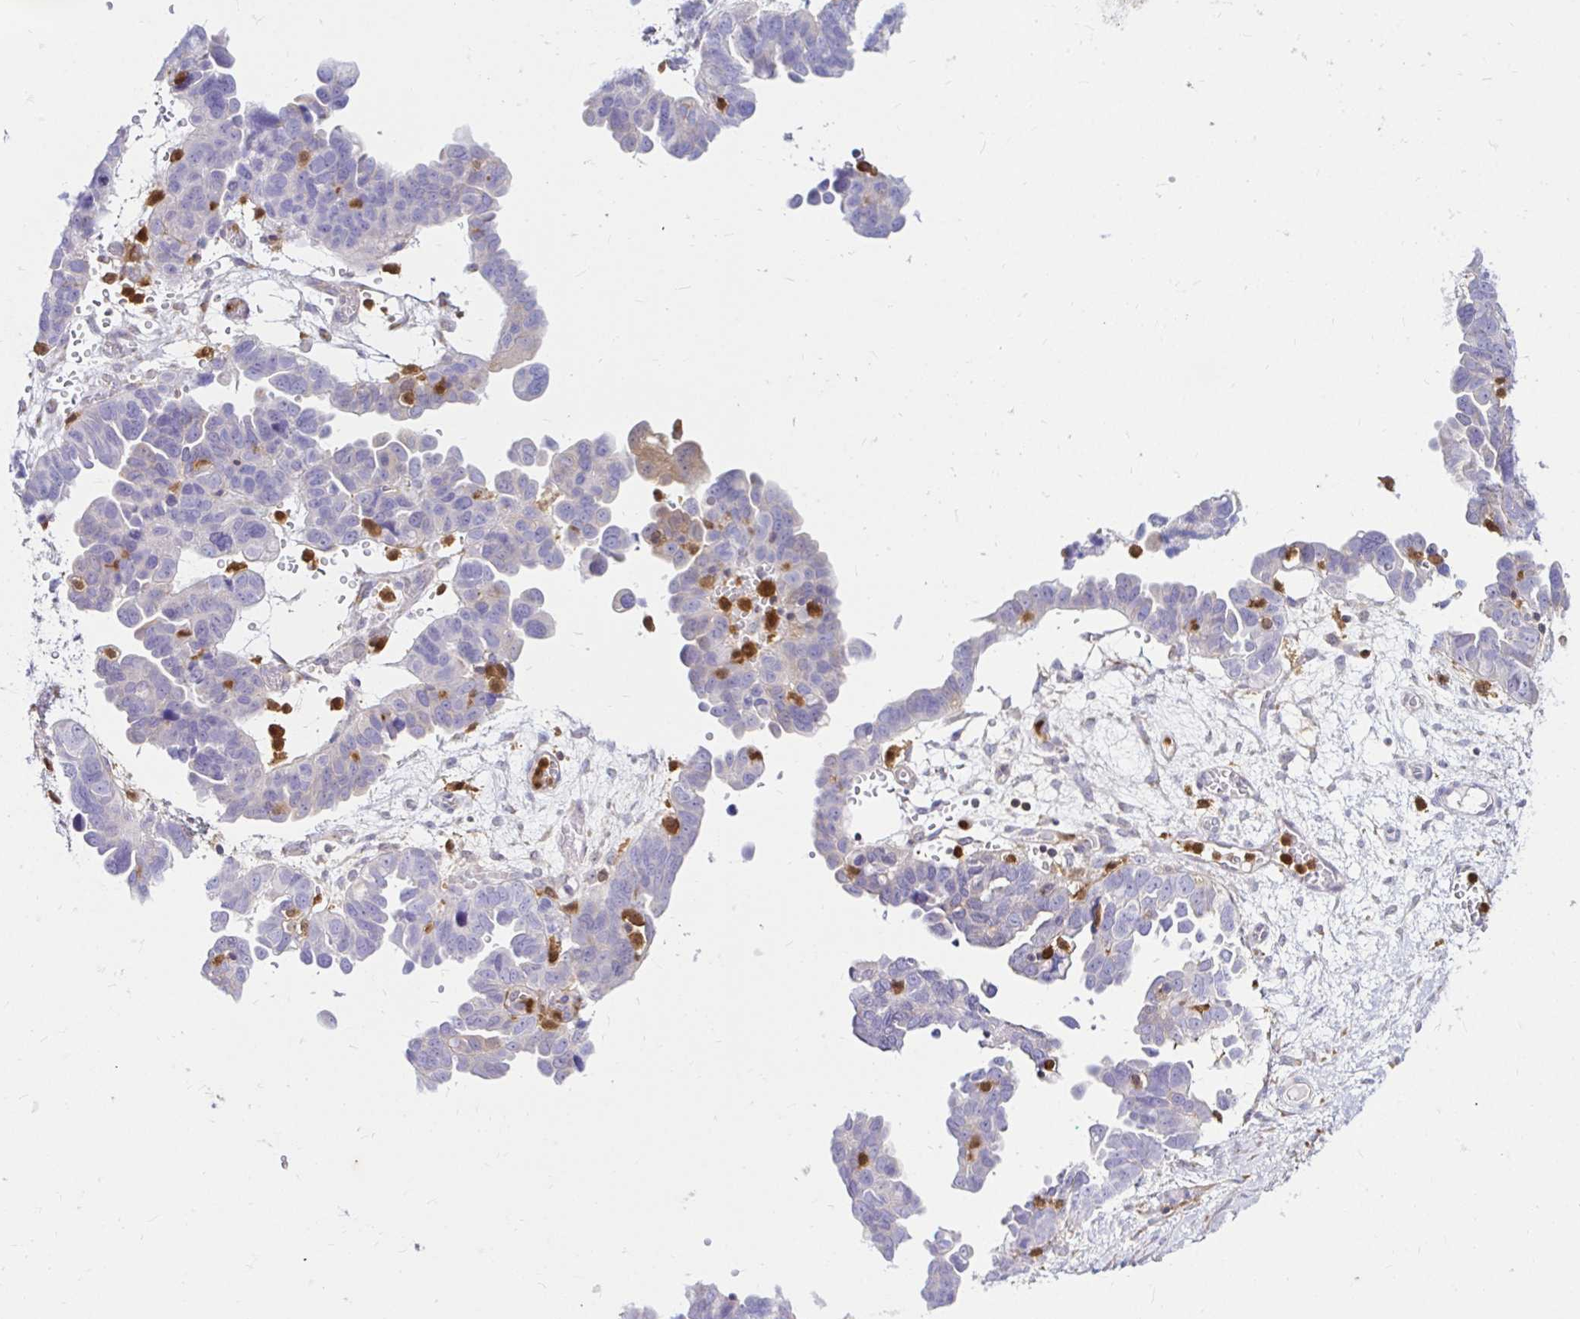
{"staining": {"intensity": "negative", "quantity": "none", "location": "none"}, "tissue": "ovarian cancer", "cell_type": "Tumor cells", "image_type": "cancer", "snomed": [{"axis": "morphology", "description": "Cystadenocarcinoma, serous, NOS"}, {"axis": "topography", "description": "Ovary"}], "caption": "IHC photomicrograph of ovarian cancer (serous cystadenocarcinoma) stained for a protein (brown), which shows no staining in tumor cells. (Immunohistochemistry, brightfield microscopy, high magnification).", "gene": "PYCARD", "patient": {"sex": "female", "age": 64}}